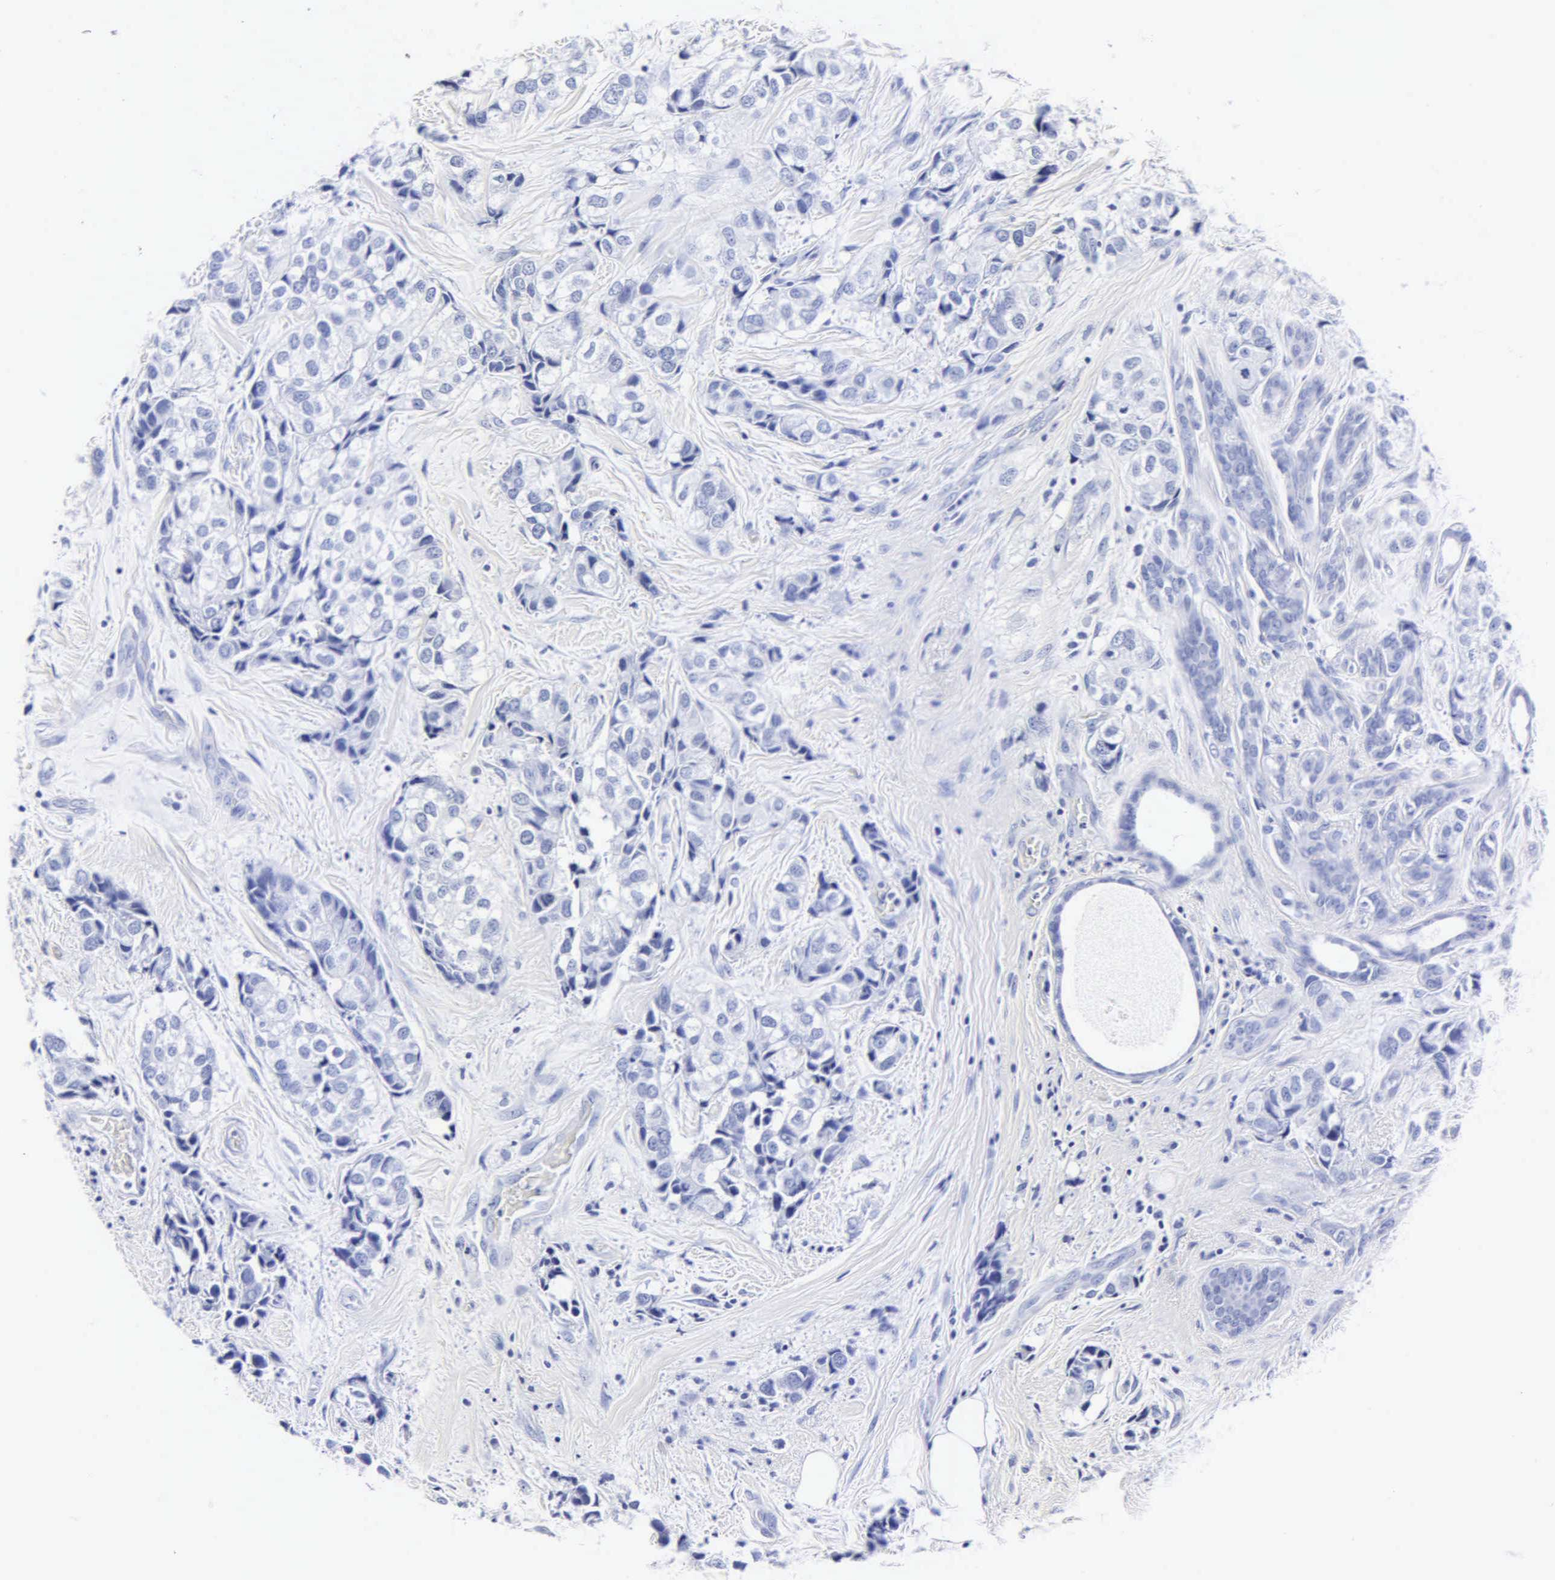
{"staining": {"intensity": "negative", "quantity": "none", "location": "none"}, "tissue": "breast cancer", "cell_type": "Tumor cells", "image_type": "cancer", "snomed": [{"axis": "morphology", "description": "Duct carcinoma"}, {"axis": "topography", "description": "Breast"}], "caption": "DAB (3,3'-diaminobenzidine) immunohistochemical staining of human intraductal carcinoma (breast) demonstrates no significant expression in tumor cells.", "gene": "MB", "patient": {"sex": "female", "age": 68}}